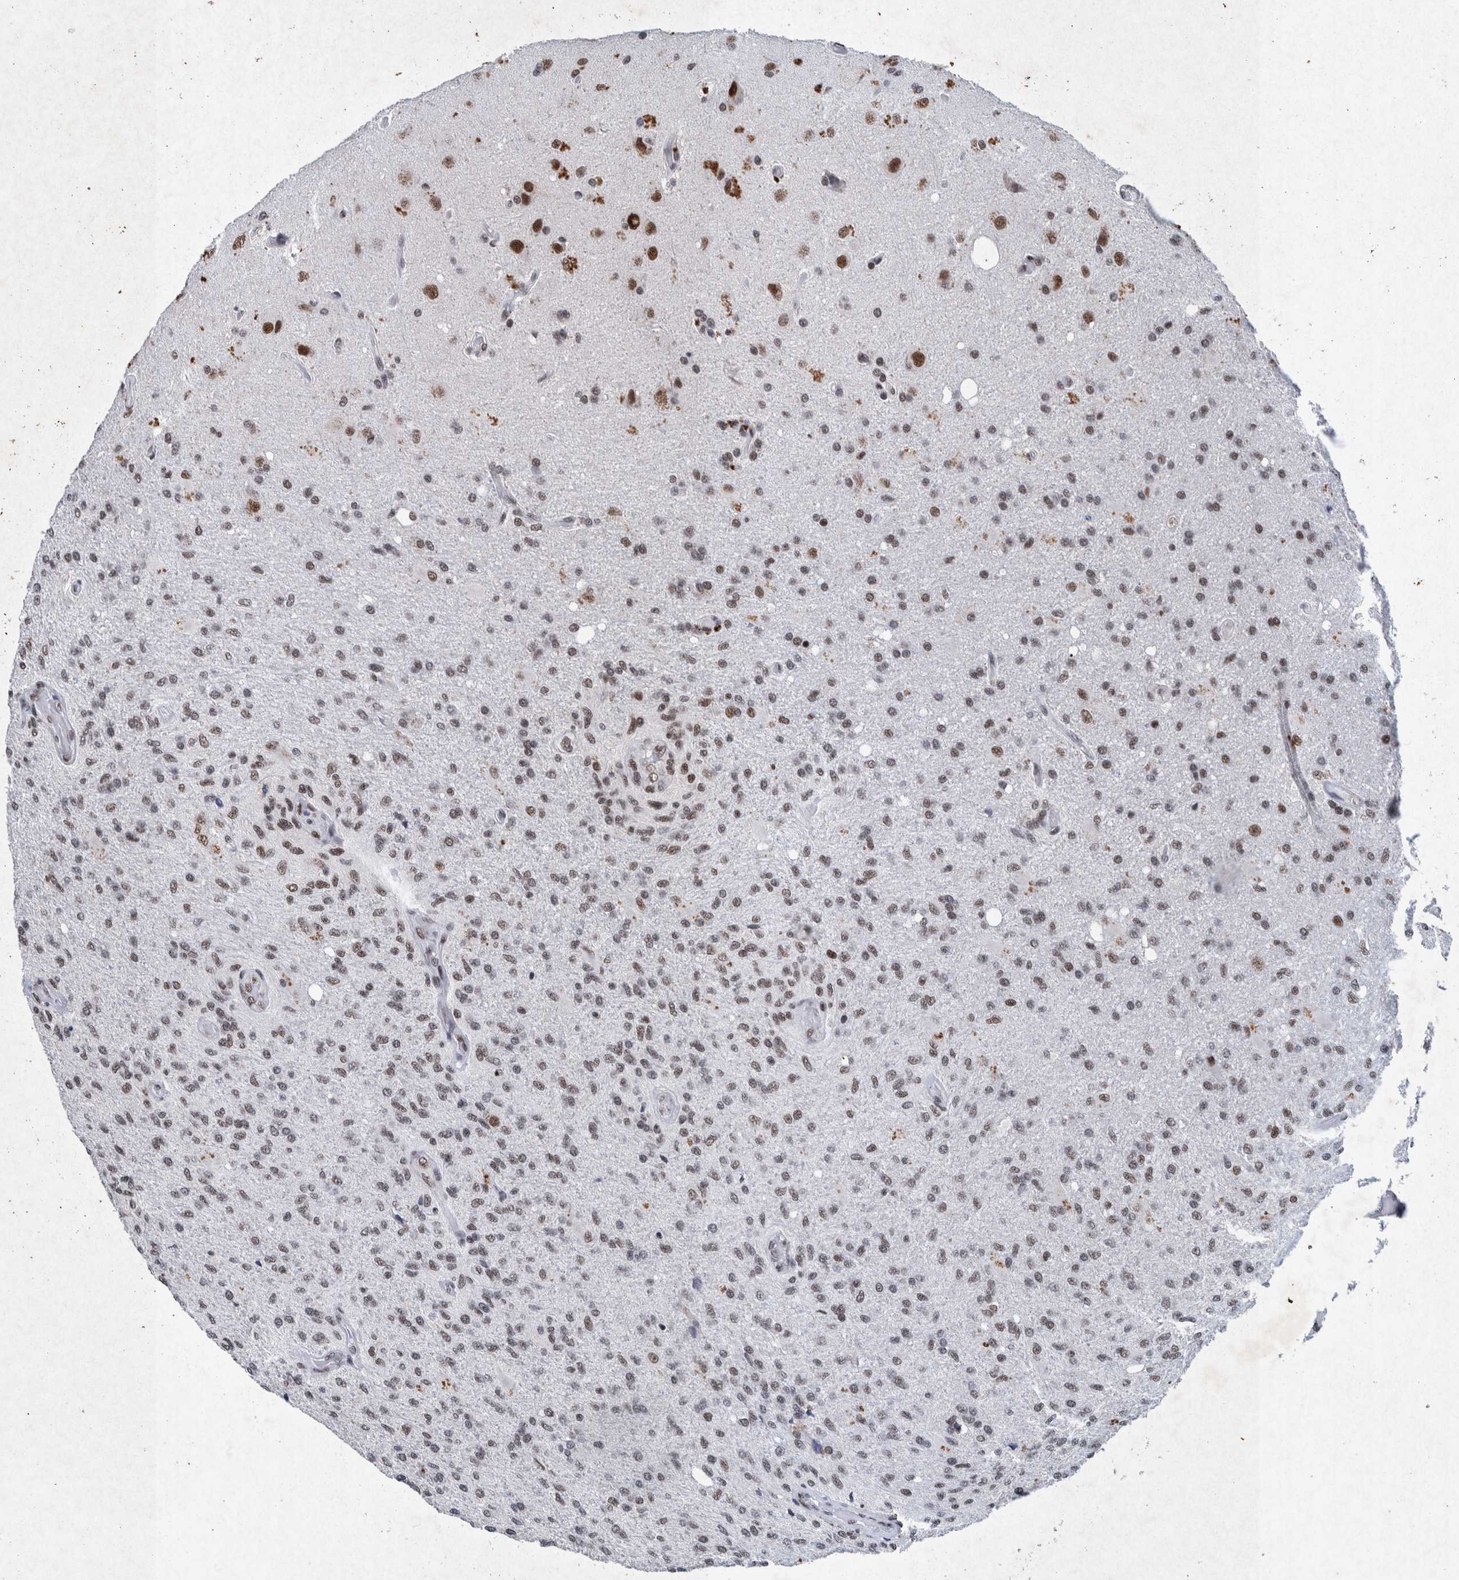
{"staining": {"intensity": "moderate", "quantity": "25%-75%", "location": "nuclear"}, "tissue": "glioma", "cell_type": "Tumor cells", "image_type": "cancer", "snomed": [{"axis": "morphology", "description": "Normal tissue, NOS"}, {"axis": "morphology", "description": "Glioma, malignant, High grade"}, {"axis": "topography", "description": "Cerebral cortex"}], "caption": "High-grade glioma (malignant) stained with immunohistochemistry (IHC) displays moderate nuclear expression in approximately 25%-75% of tumor cells.", "gene": "TAF10", "patient": {"sex": "male", "age": 77}}